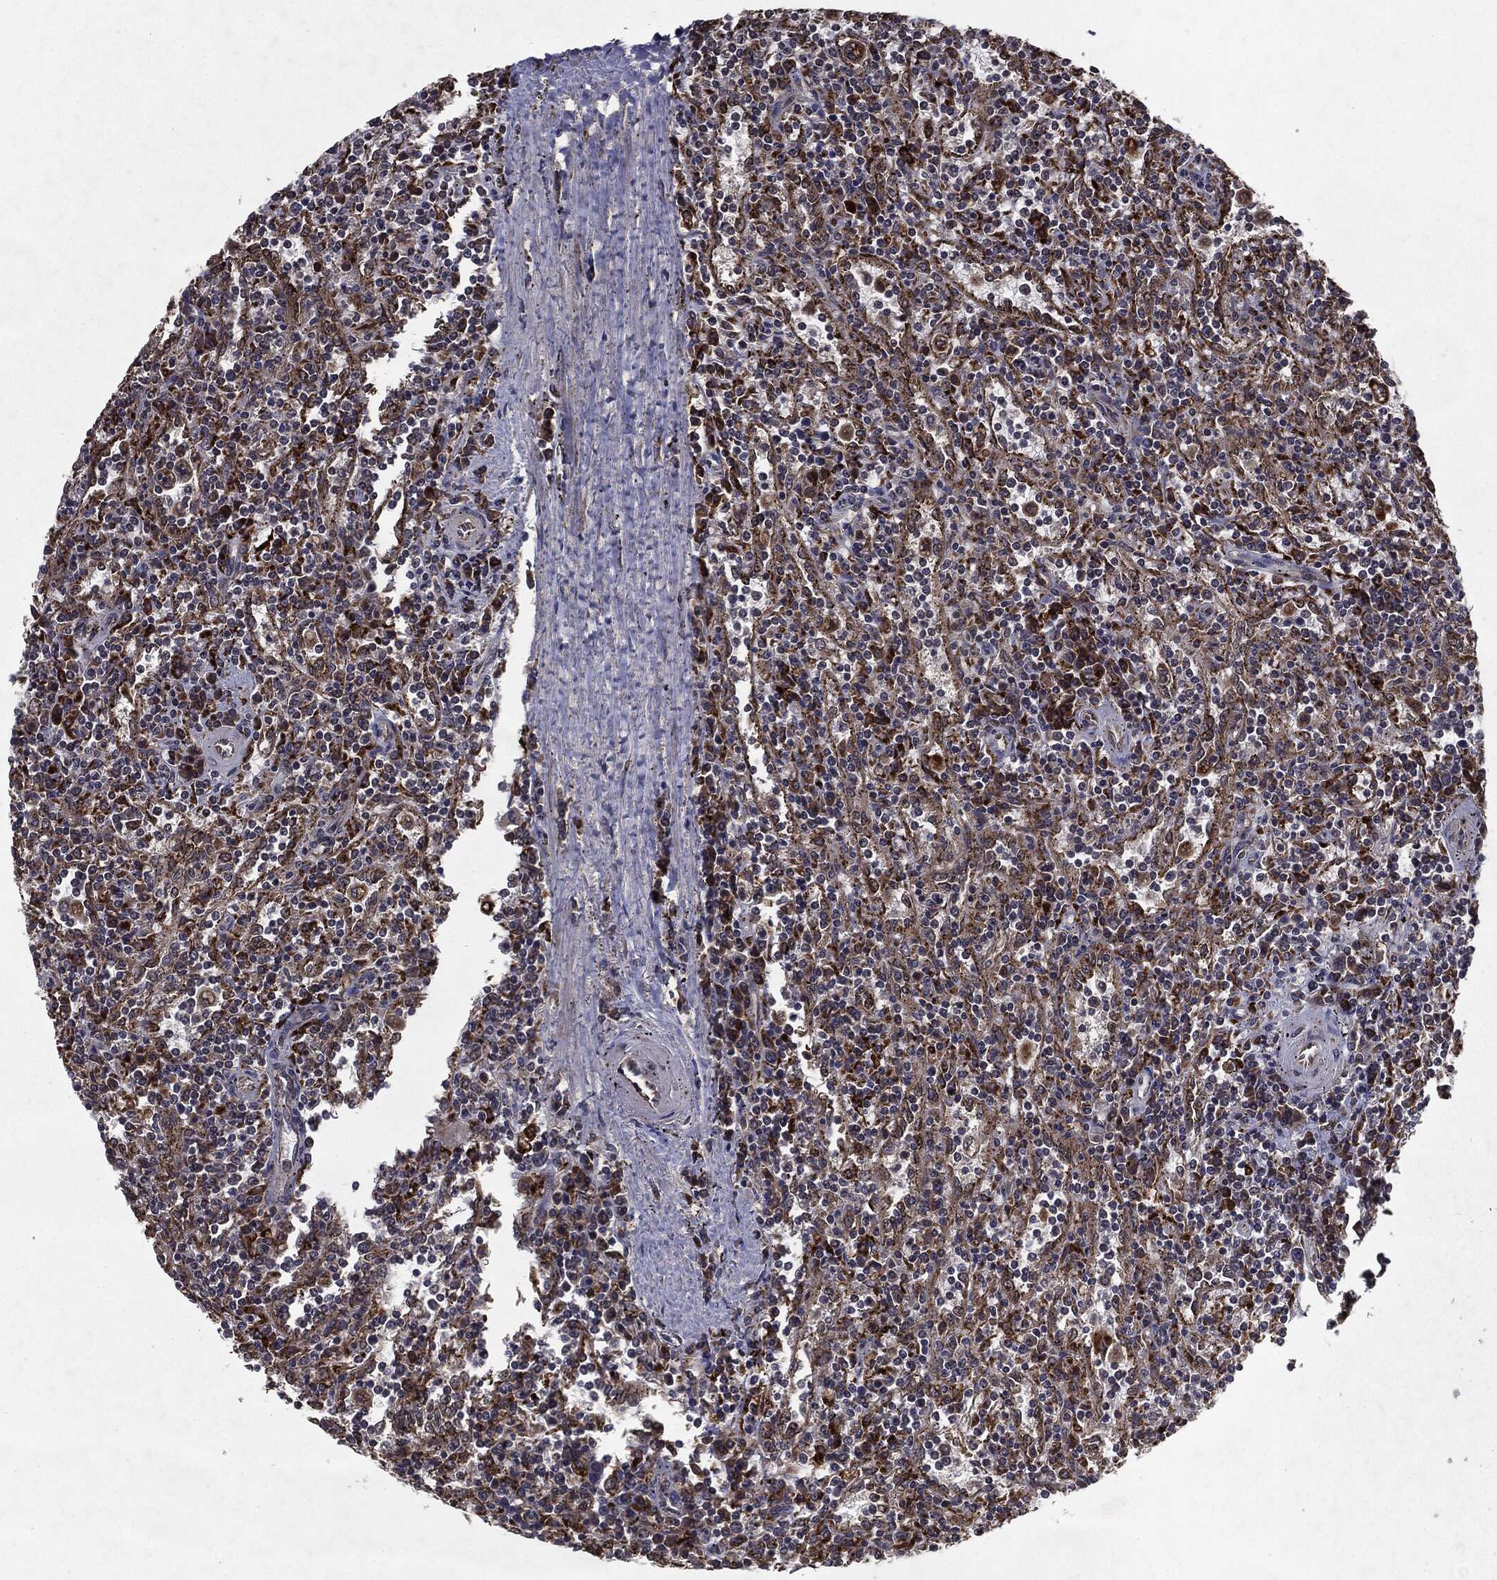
{"staining": {"intensity": "negative", "quantity": "none", "location": "none"}, "tissue": "lymphoma", "cell_type": "Tumor cells", "image_type": "cancer", "snomed": [{"axis": "morphology", "description": "Malignant lymphoma, non-Hodgkin's type, Low grade"}, {"axis": "topography", "description": "Spleen"}], "caption": "A high-resolution histopathology image shows immunohistochemistry (IHC) staining of lymphoma, which shows no significant positivity in tumor cells. (DAB (3,3'-diaminobenzidine) immunohistochemistry (IHC) with hematoxylin counter stain).", "gene": "HDAC5", "patient": {"sex": "male", "age": 62}}